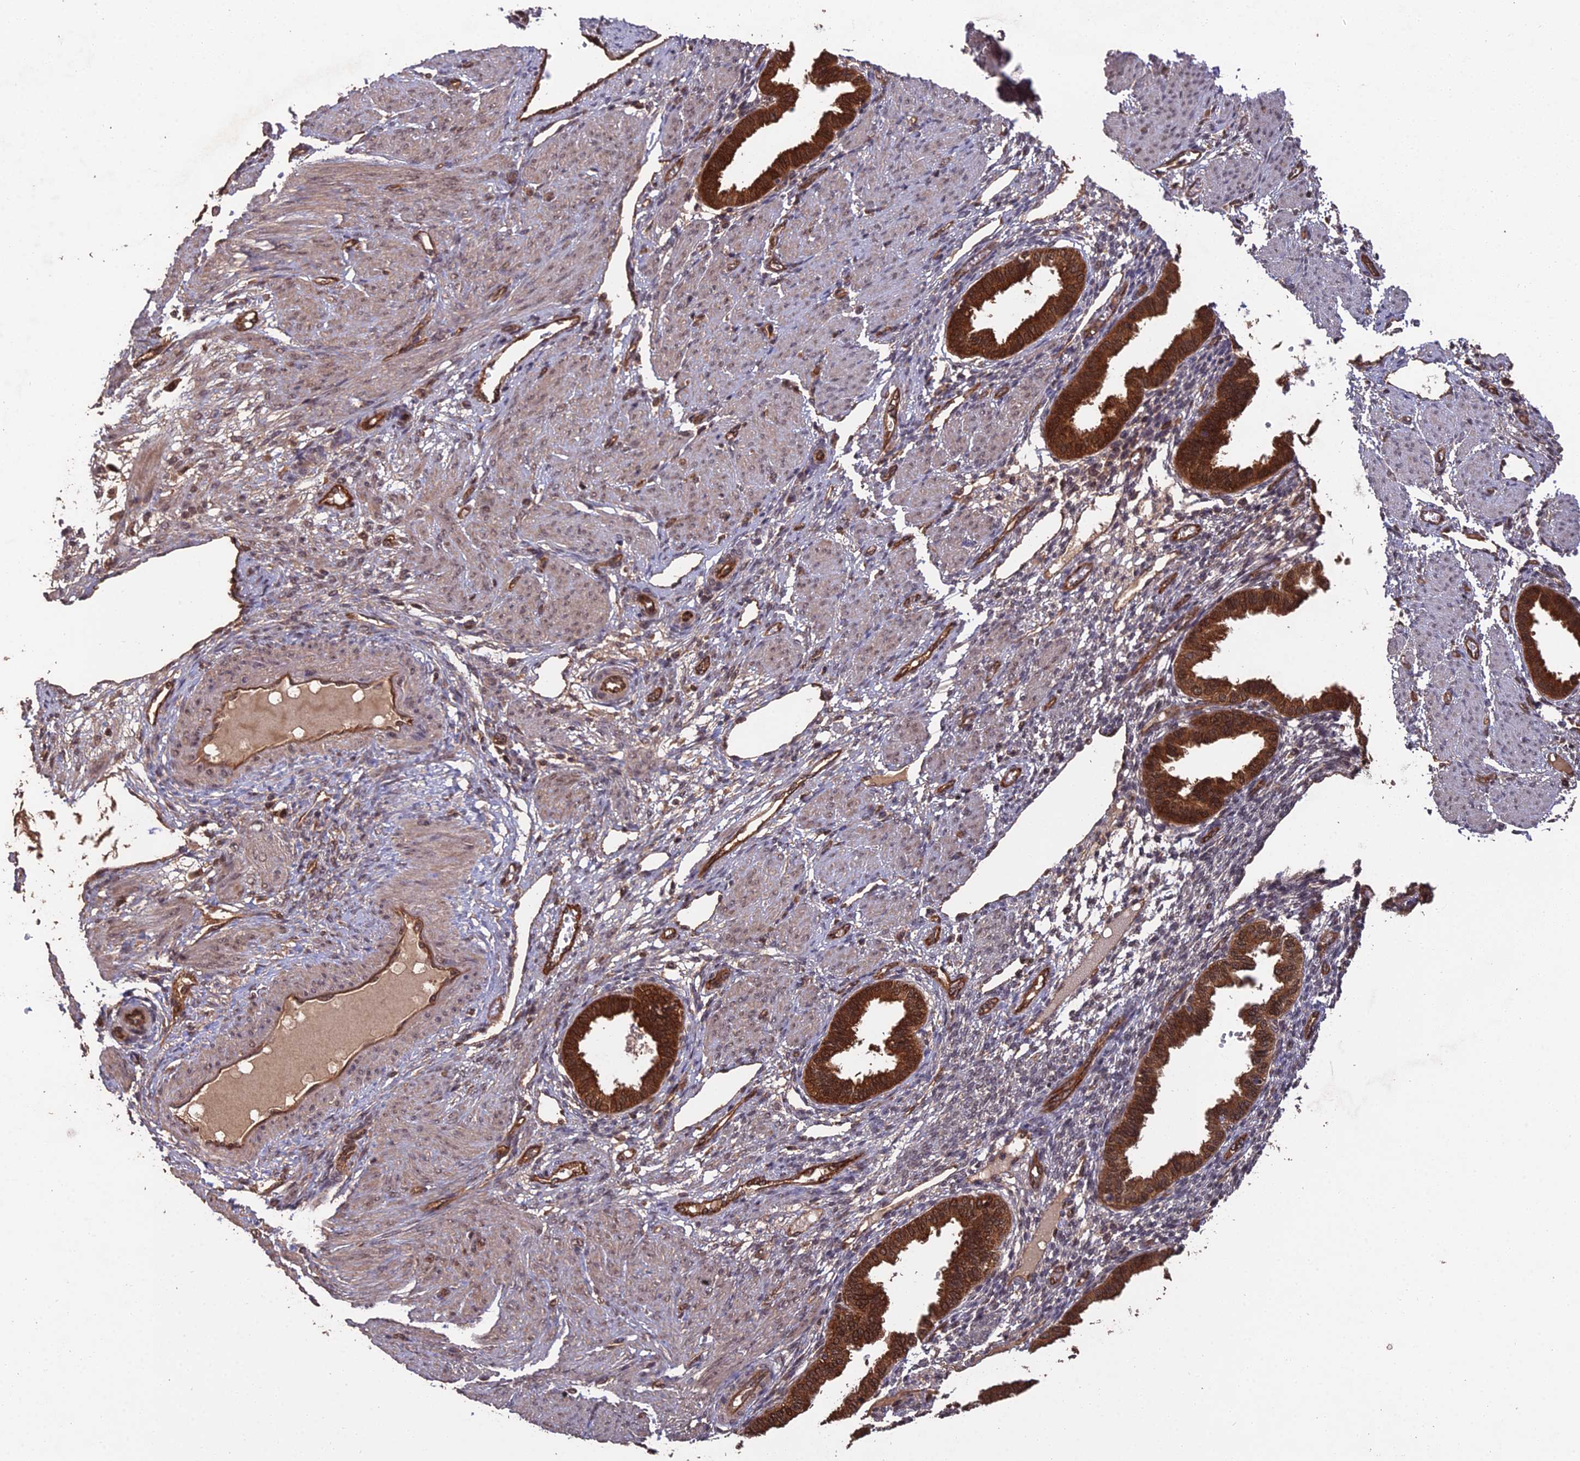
{"staining": {"intensity": "moderate", "quantity": "25%-75%", "location": "nuclear"}, "tissue": "endometrium", "cell_type": "Cells in endometrial stroma", "image_type": "normal", "snomed": [{"axis": "morphology", "description": "Normal tissue, NOS"}, {"axis": "topography", "description": "Endometrium"}], "caption": "Human endometrium stained for a protein (brown) demonstrates moderate nuclear positive staining in about 25%-75% of cells in endometrial stroma.", "gene": "RALGAPA2", "patient": {"sex": "female", "age": 33}}